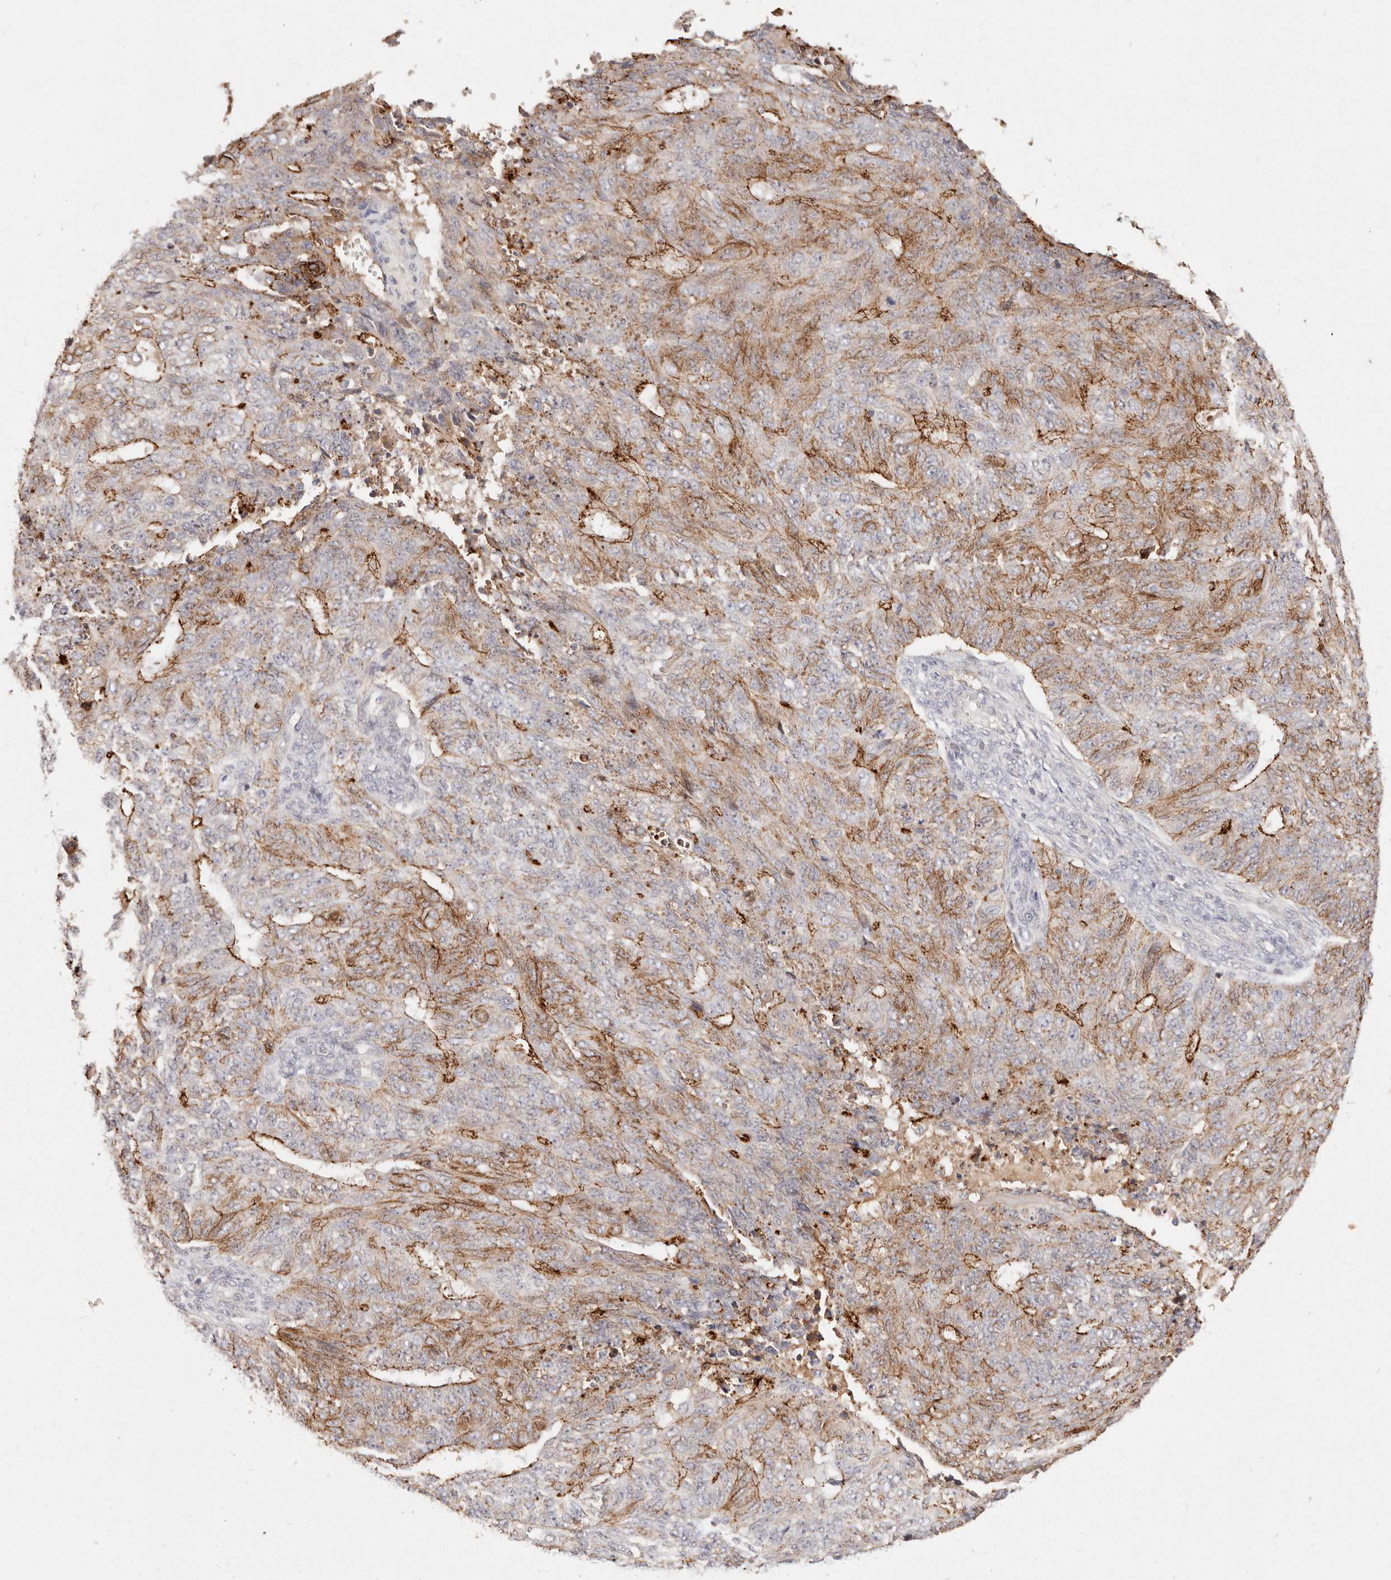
{"staining": {"intensity": "moderate", "quantity": "25%-75%", "location": "cytoplasmic/membranous"}, "tissue": "endometrial cancer", "cell_type": "Tumor cells", "image_type": "cancer", "snomed": [{"axis": "morphology", "description": "Adenocarcinoma, NOS"}, {"axis": "topography", "description": "Endometrium"}], "caption": "IHC histopathology image of endometrial adenocarcinoma stained for a protein (brown), which reveals medium levels of moderate cytoplasmic/membranous positivity in about 25%-75% of tumor cells.", "gene": "CXADR", "patient": {"sex": "female", "age": 32}}